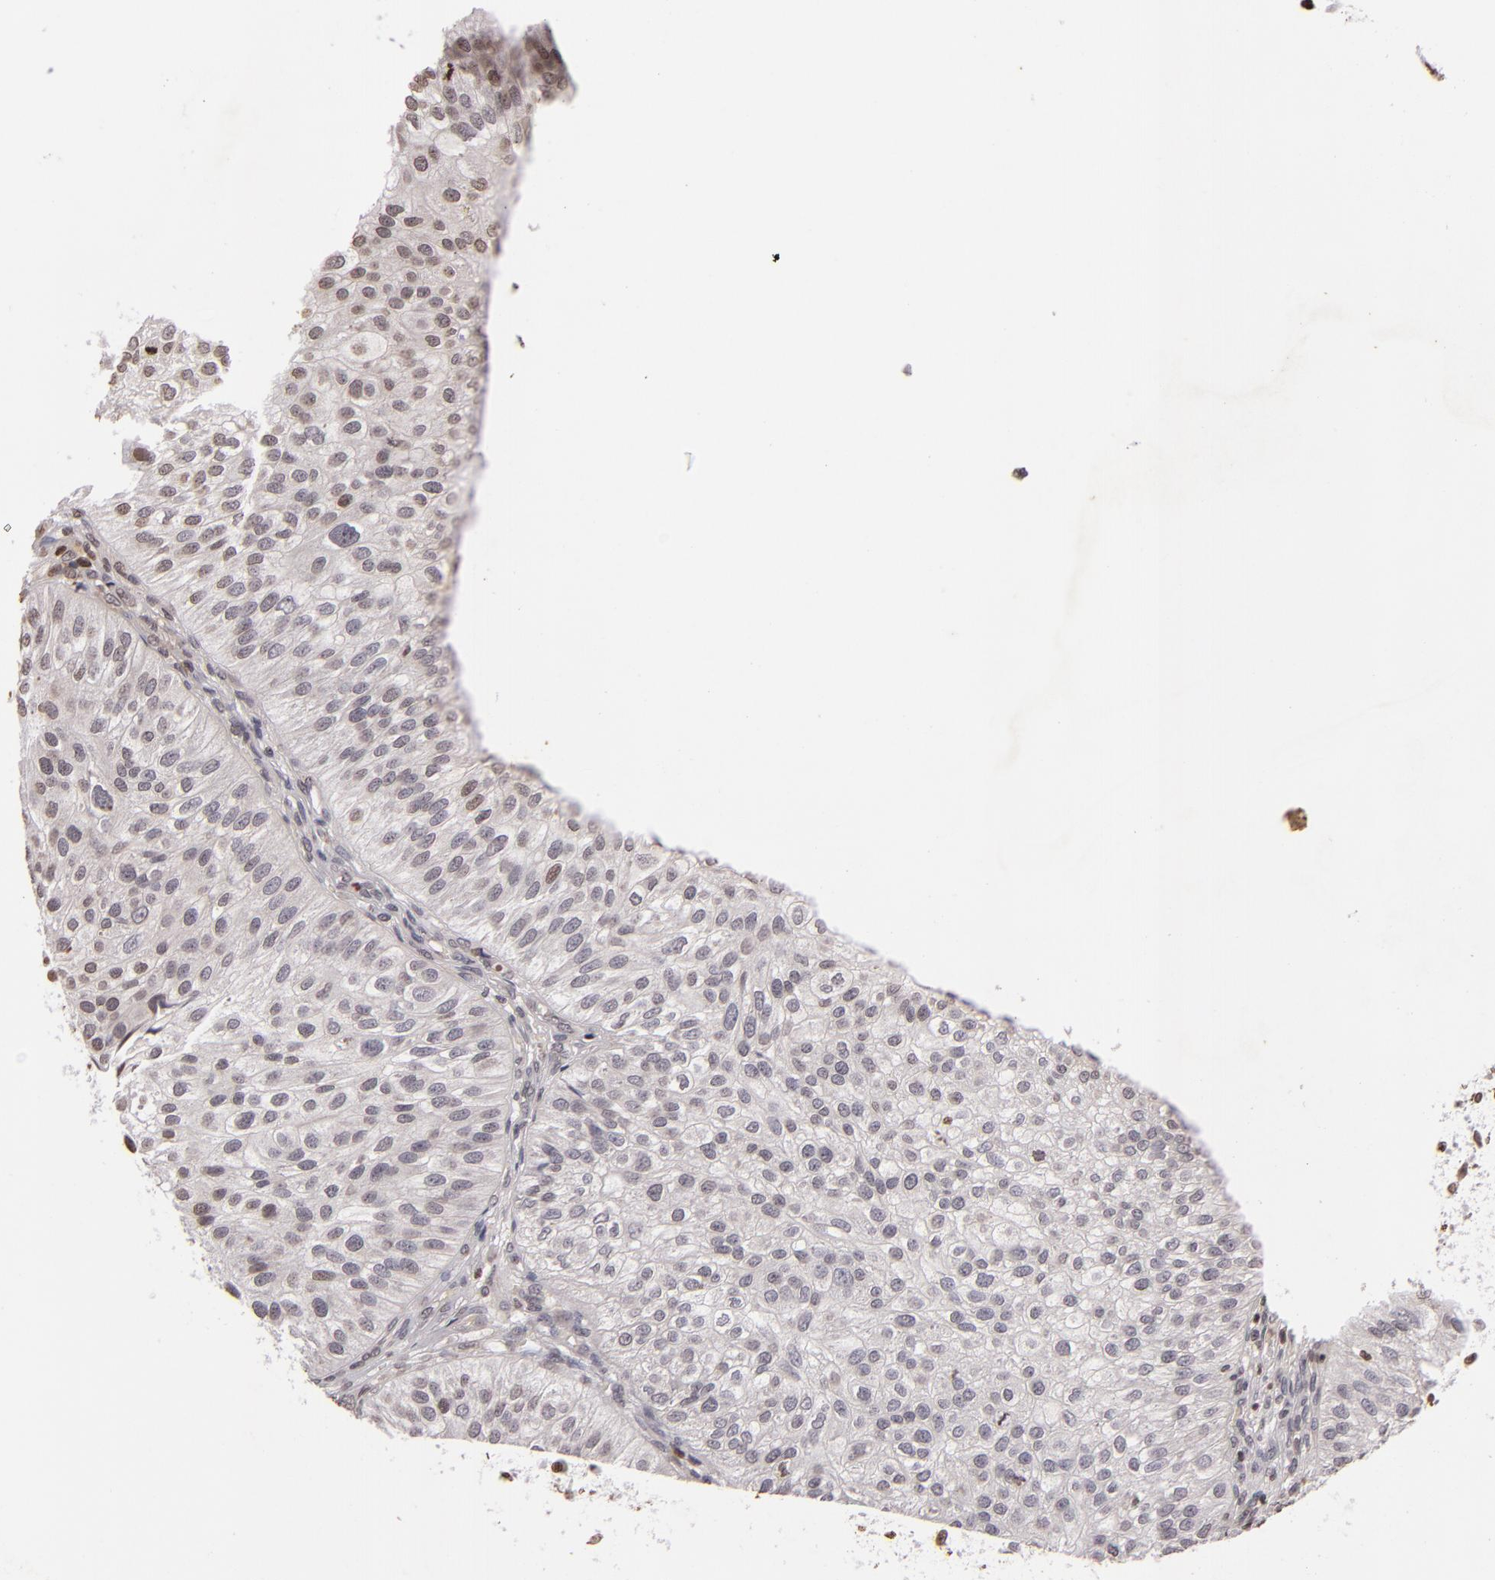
{"staining": {"intensity": "weak", "quantity": "<25%", "location": "nuclear"}, "tissue": "urothelial cancer", "cell_type": "Tumor cells", "image_type": "cancer", "snomed": [{"axis": "morphology", "description": "Urothelial carcinoma, Low grade"}, {"axis": "topography", "description": "Urinary bladder"}], "caption": "Immunohistochemistry (IHC) of human urothelial carcinoma (low-grade) shows no staining in tumor cells.", "gene": "THRB", "patient": {"sex": "female", "age": 89}}